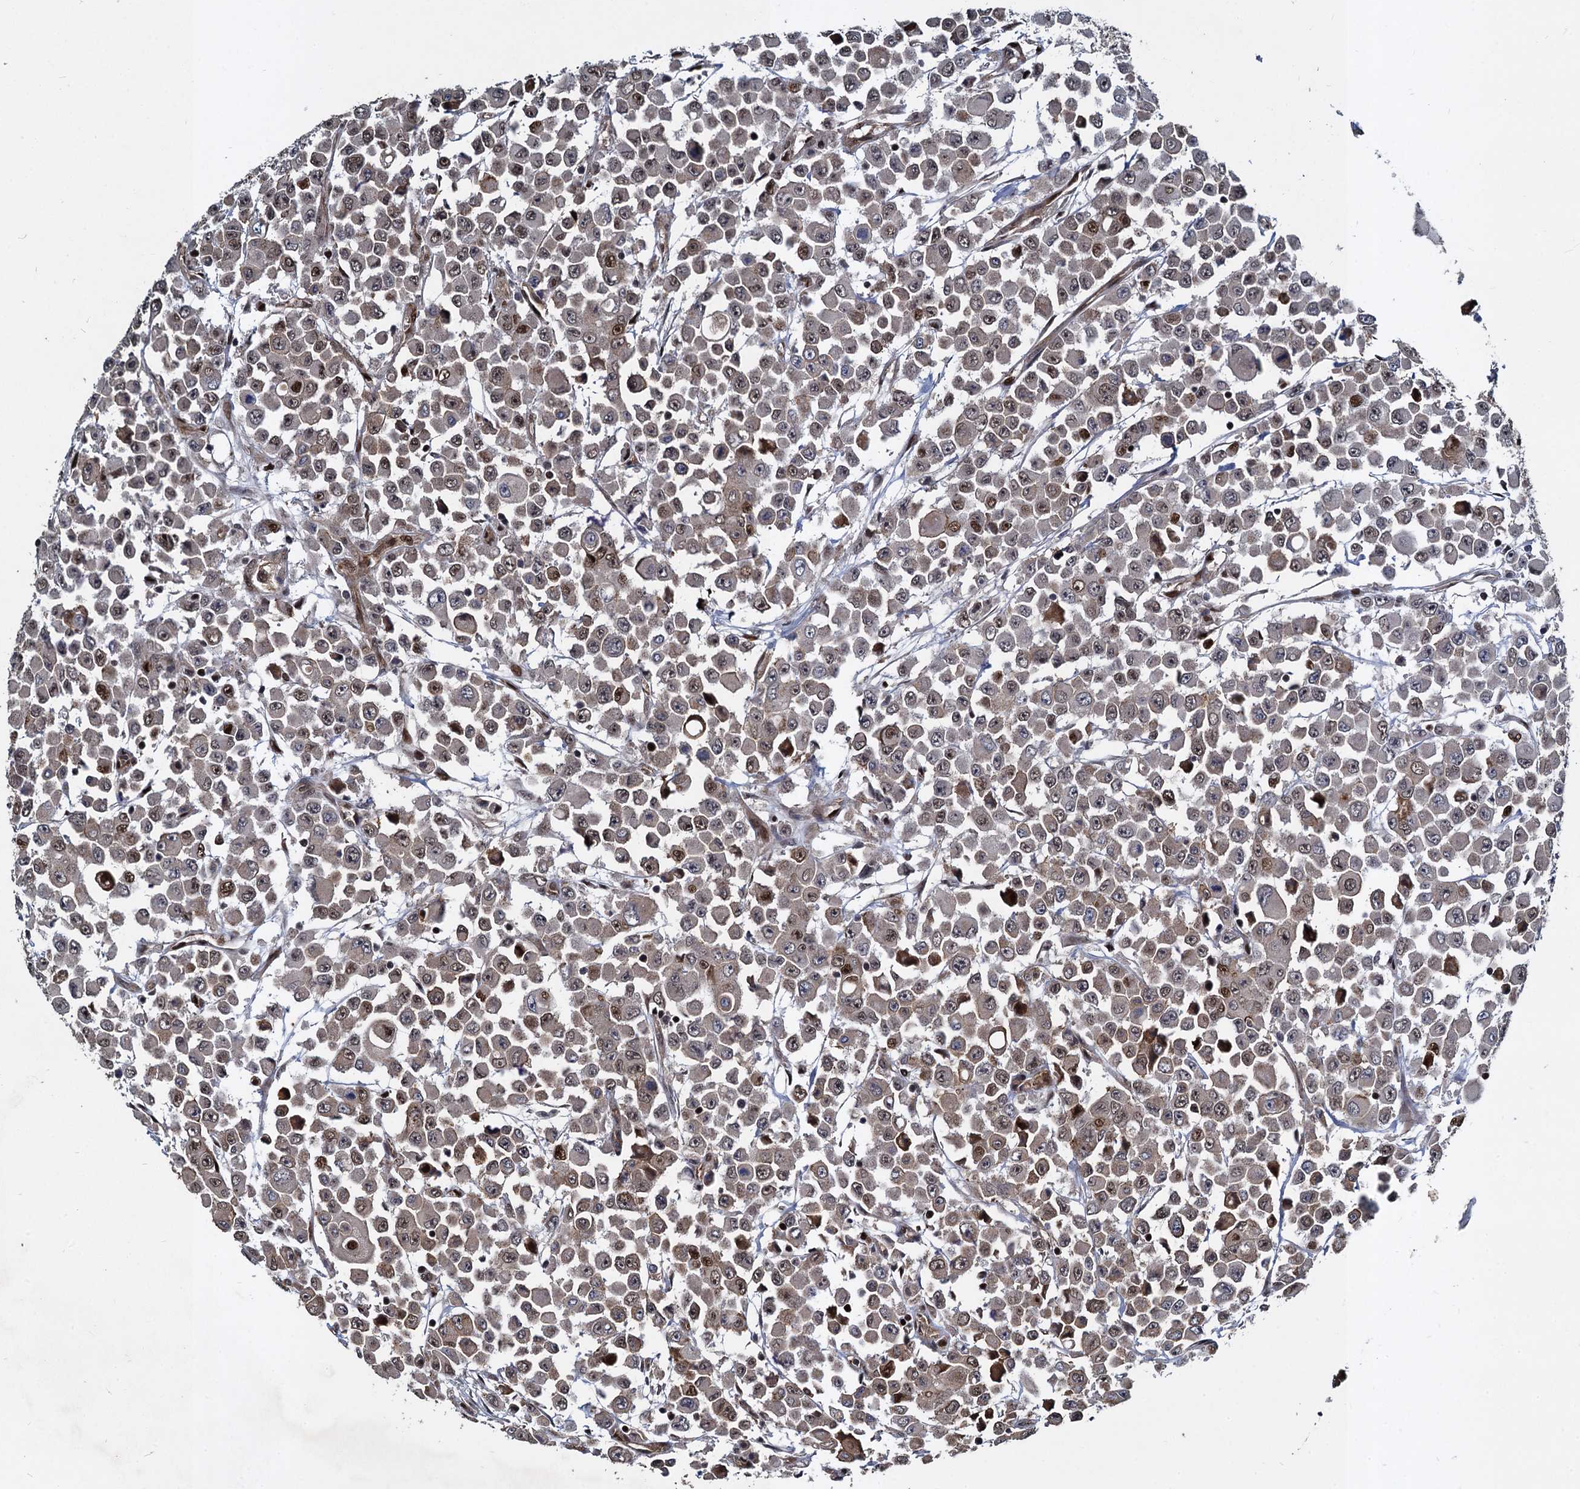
{"staining": {"intensity": "moderate", "quantity": "25%-75%", "location": "cytoplasmic/membranous,nuclear"}, "tissue": "colorectal cancer", "cell_type": "Tumor cells", "image_type": "cancer", "snomed": [{"axis": "morphology", "description": "Adenocarcinoma, NOS"}, {"axis": "topography", "description": "Colon"}], "caption": "Immunohistochemistry (IHC) of human colorectal cancer shows medium levels of moderate cytoplasmic/membranous and nuclear expression in about 25%-75% of tumor cells. Using DAB (brown) and hematoxylin (blue) stains, captured at high magnification using brightfield microscopy.", "gene": "ANKRD49", "patient": {"sex": "male", "age": 51}}